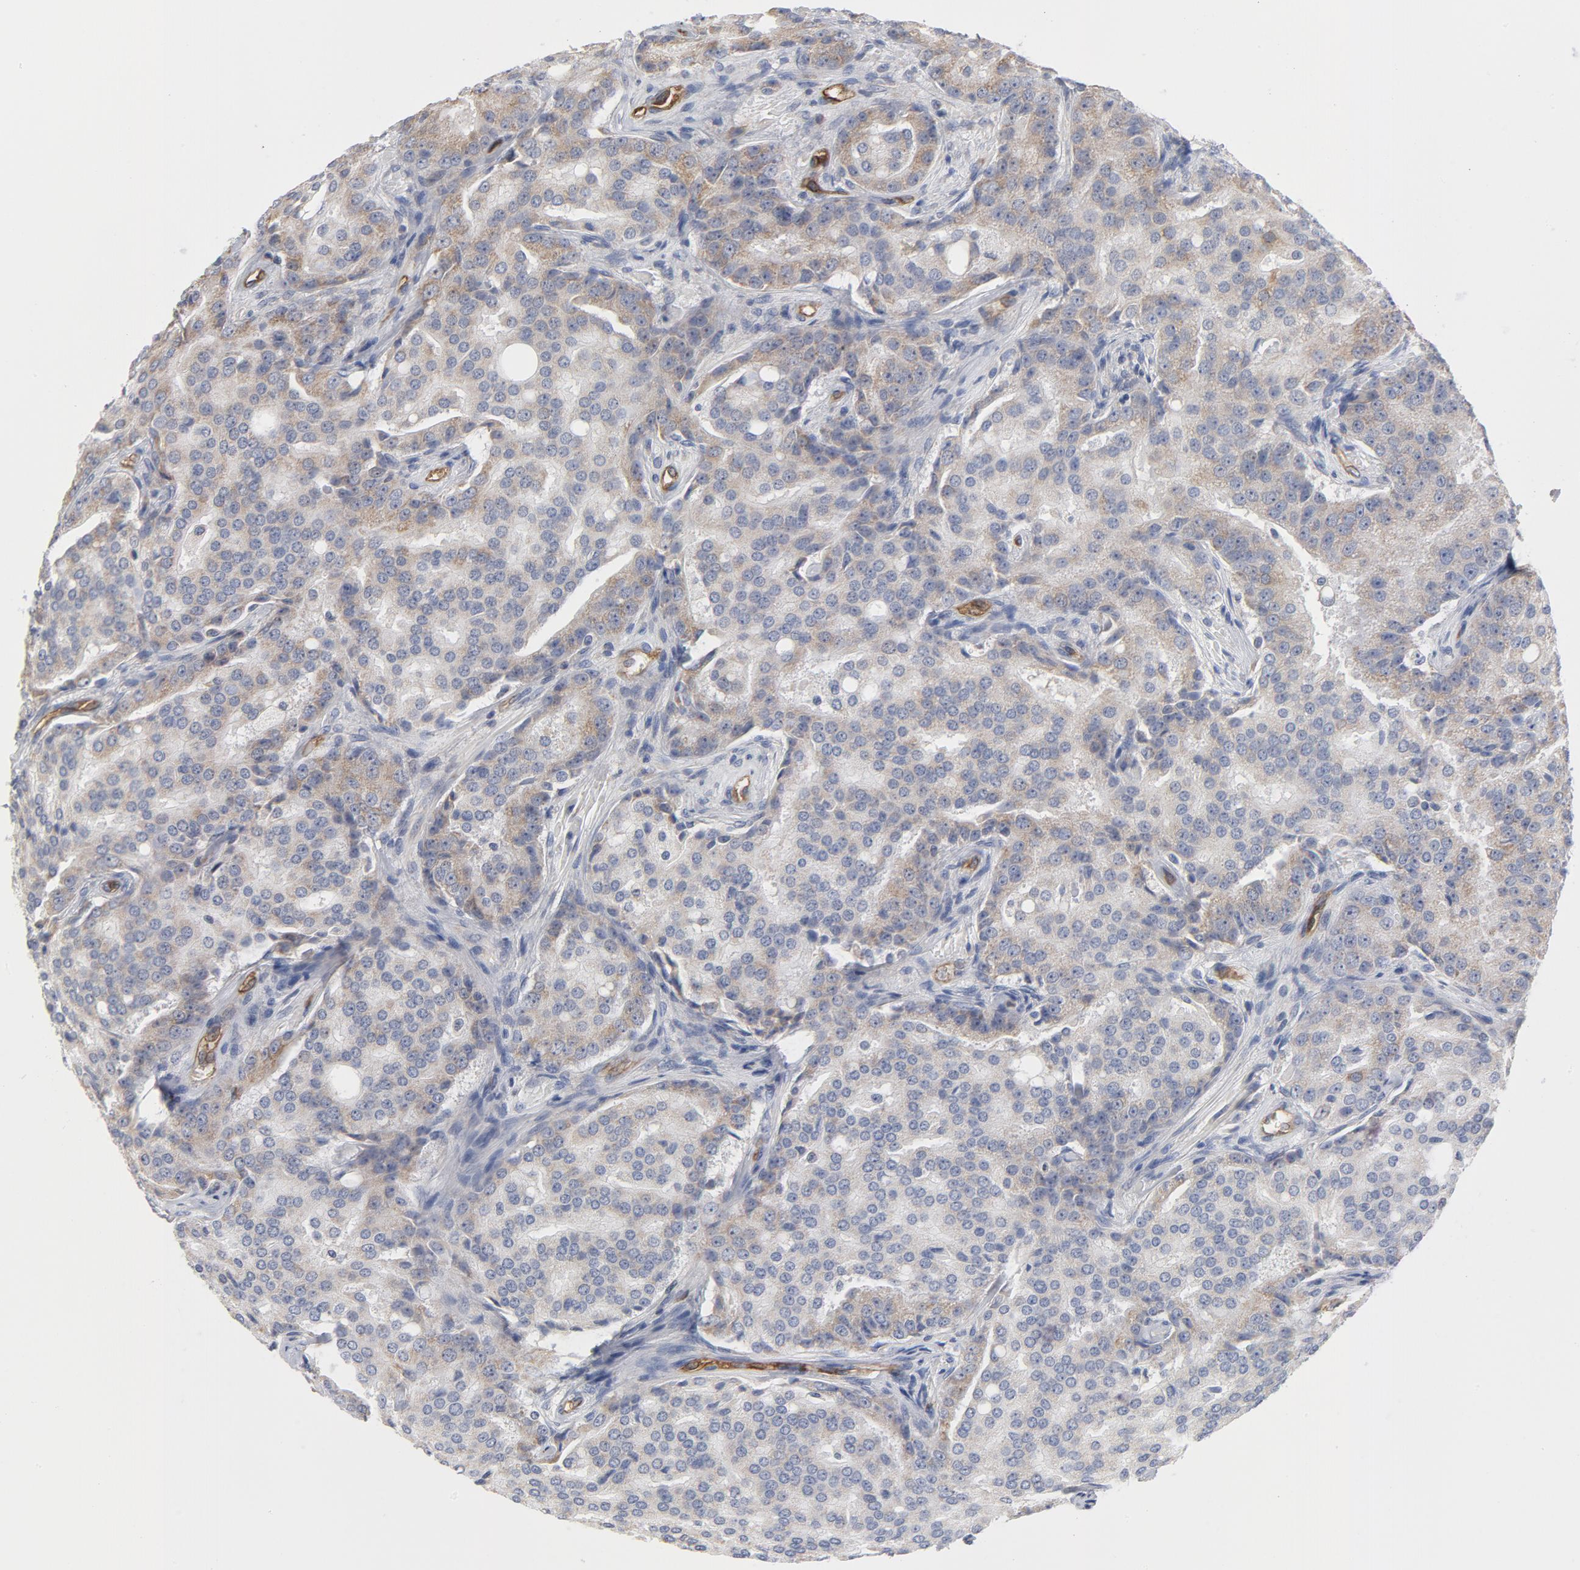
{"staining": {"intensity": "weak", "quantity": ">75%", "location": "cytoplasmic/membranous"}, "tissue": "prostate cancer", "cell_type": "Tumor cells", "image_type": "cancer", "snomed": [{"axis": "morphology", "description": "Adenocarcinoma, High grade"}, {"axis": "topography", "description": "Prostate"}], "caption": "This is an image of immunohistochemistry (IHC) staining of prostate cancer (high-grade adenocarcinoma), which shows weak expression in the cytoplasmic/membranous of tumor cells.", "gene": "OXA1L", "patient": {"sex": "male", "age": 72}}